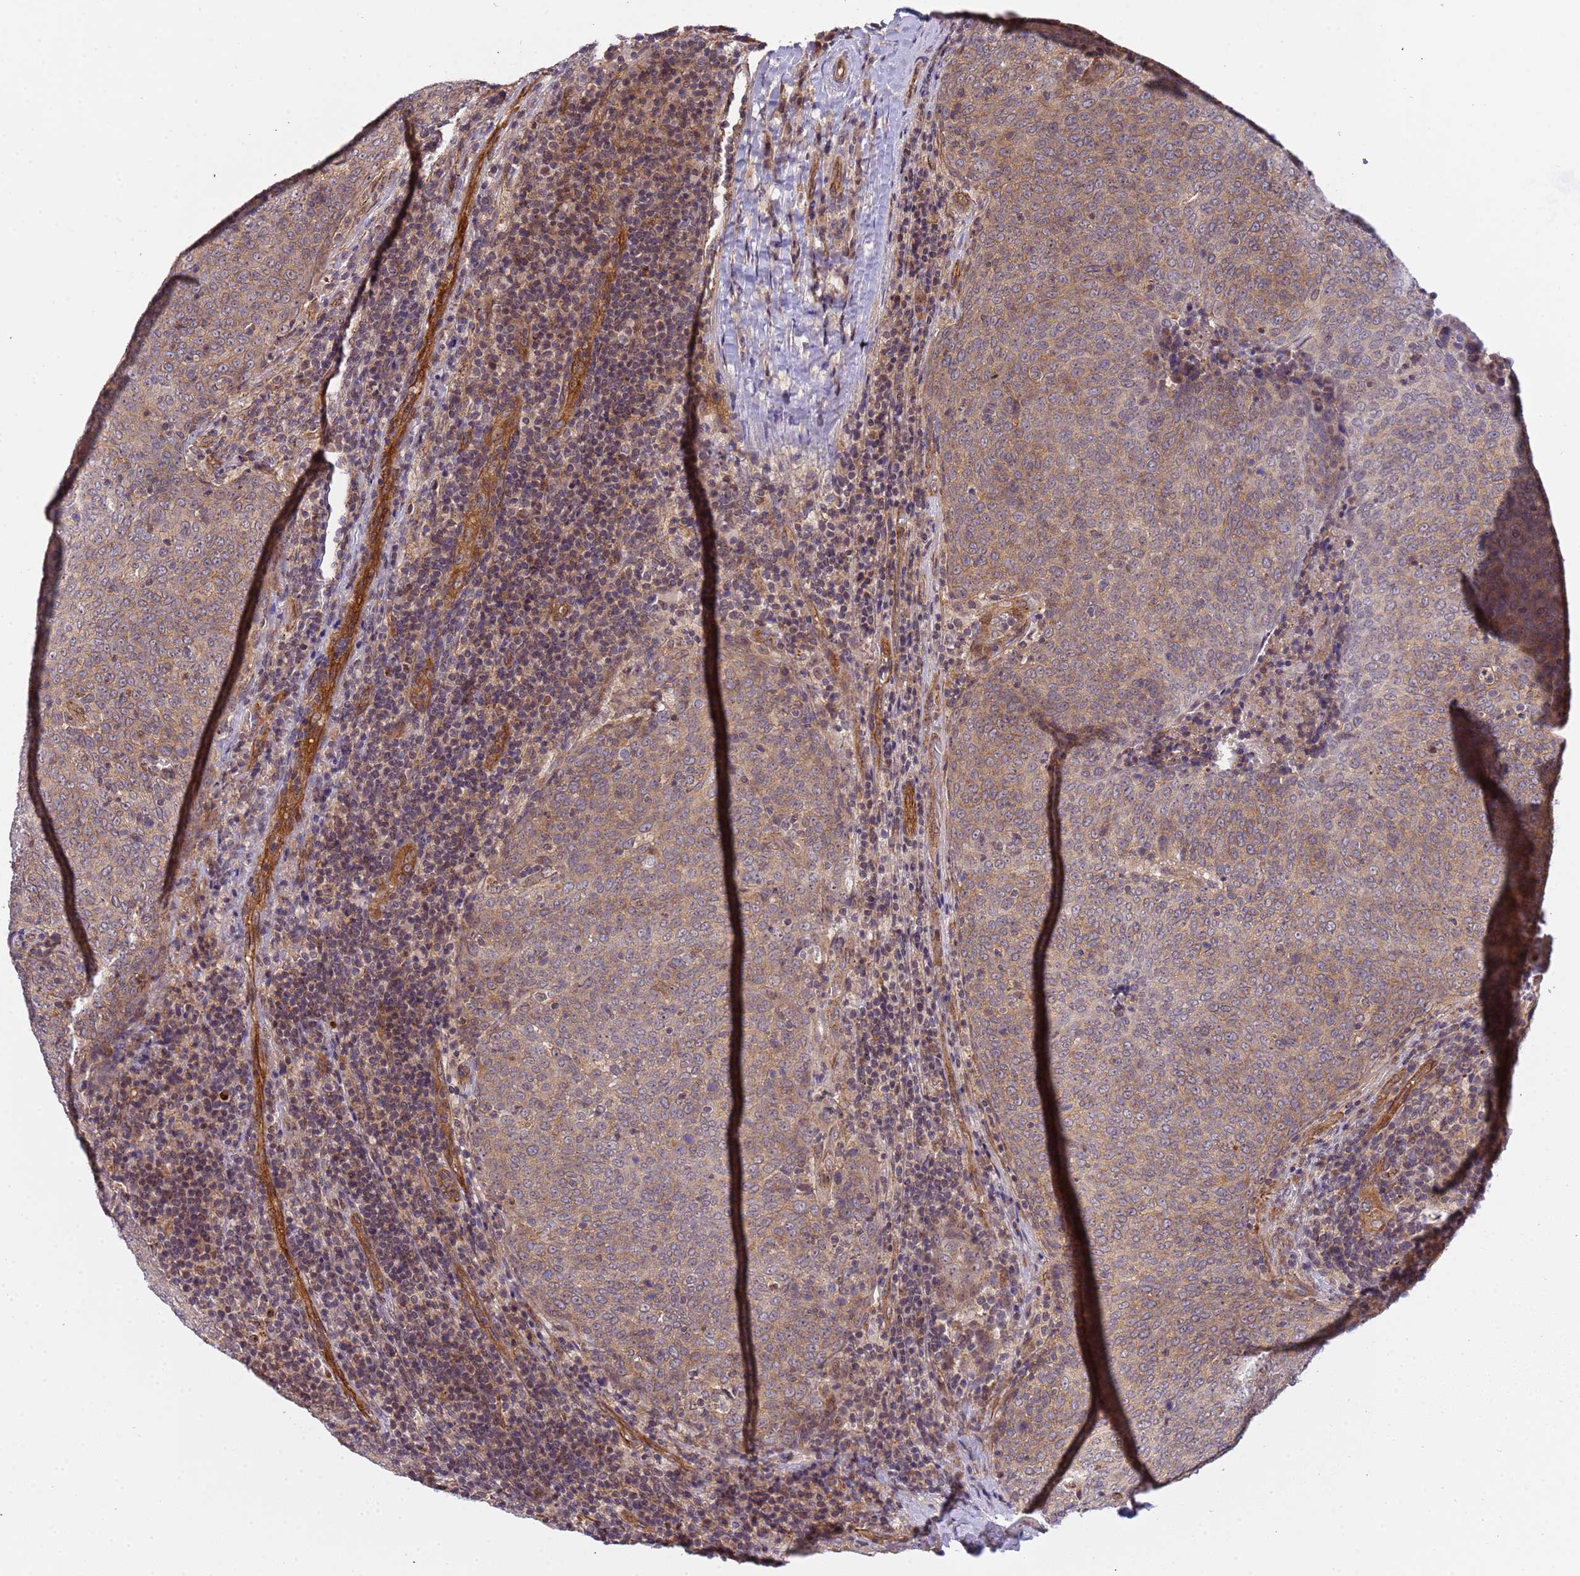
{"staining": {"intensity": "weak", "quantity": "25%-75%", "location": "cytoplasmic/membranous"}, "tissue": "head and neck cancer", "cell_type": "Tumor cells", "image_type": "cancer", "snomed": [{"axis": "morphology", "description": "Squamous cell carcinoma, NOS"}, {"axis": "morphology", "description": "Squamous cell carcinoma, metastatic, NOS"}, {"axis": "topography", "description": "Lymph node"}, {"axis": "topography", "description": "Head-Neck"}], "caption": "Tumor cells exhibit weak cytoplasmic/membranous expression in approximately 25%-75% of cells in squamous cell carcinoma (head and neck).", "gene": "EMC2", "patient": {"sex": "male", "age": 62}}